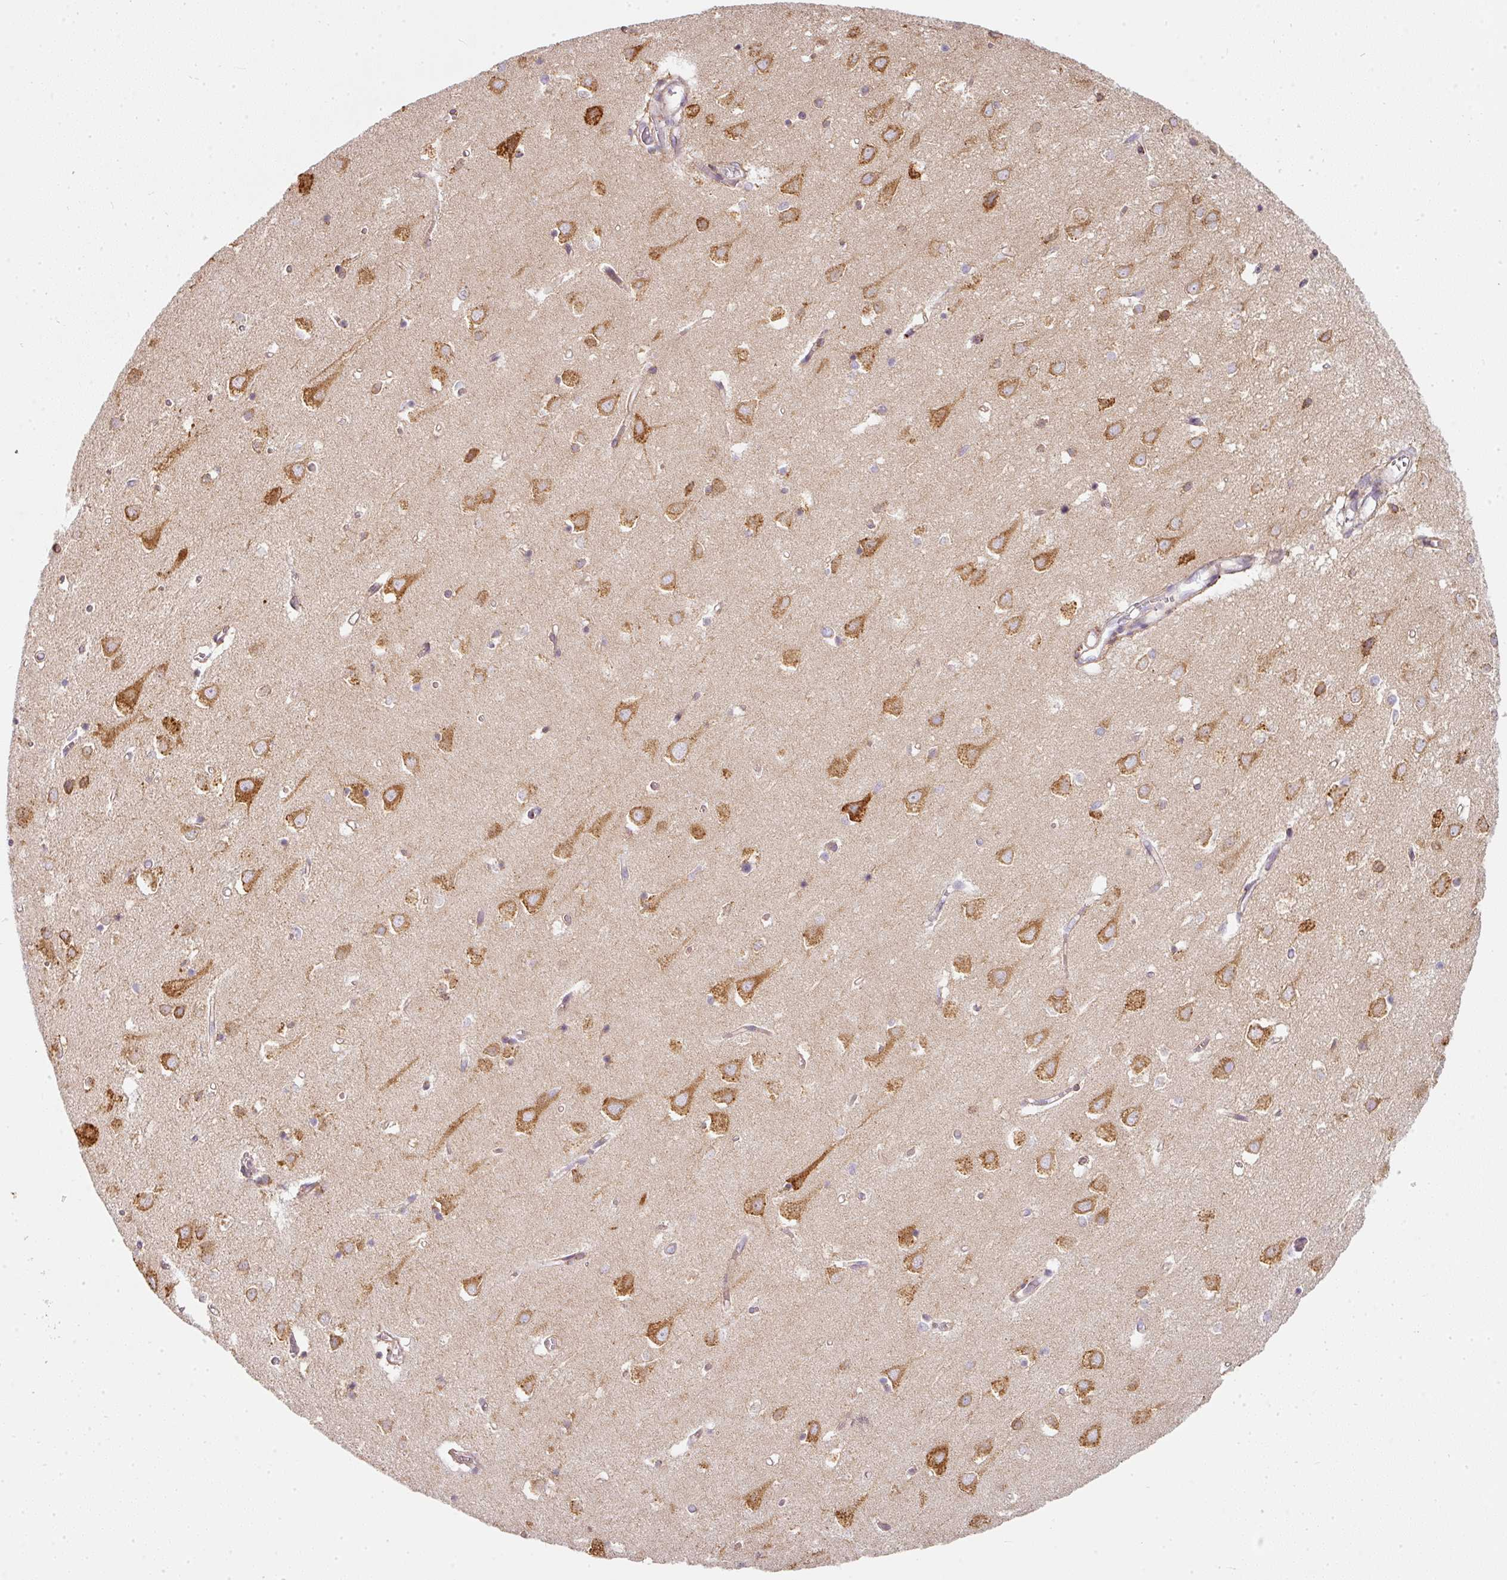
{"staining": {"intensity": "moderate", "quantity": "<25%", "location": "cytoplasmic/membranous"}, "tissue": "cerebral cortex", "cell_type": "Endothelial cells", "image_type": "normal", "snomed": [{"axis": "morphology", "description": "Normal tissue, NOS"}, {"axis": "topography", "description": "Cerebral cortex"}], "caption": "Immunohistochemical staining of benign cerebral cortex shows moderate cytoplasmic/membranous protein staining in approximately <25% of endothelial cells. The staining was performed using DAB, with brown indicating positive protein expression. Nuclei are stained blue with hematoxylin.", "gene": "MORN4", "patient": {"sex": "male", "age": 70}}